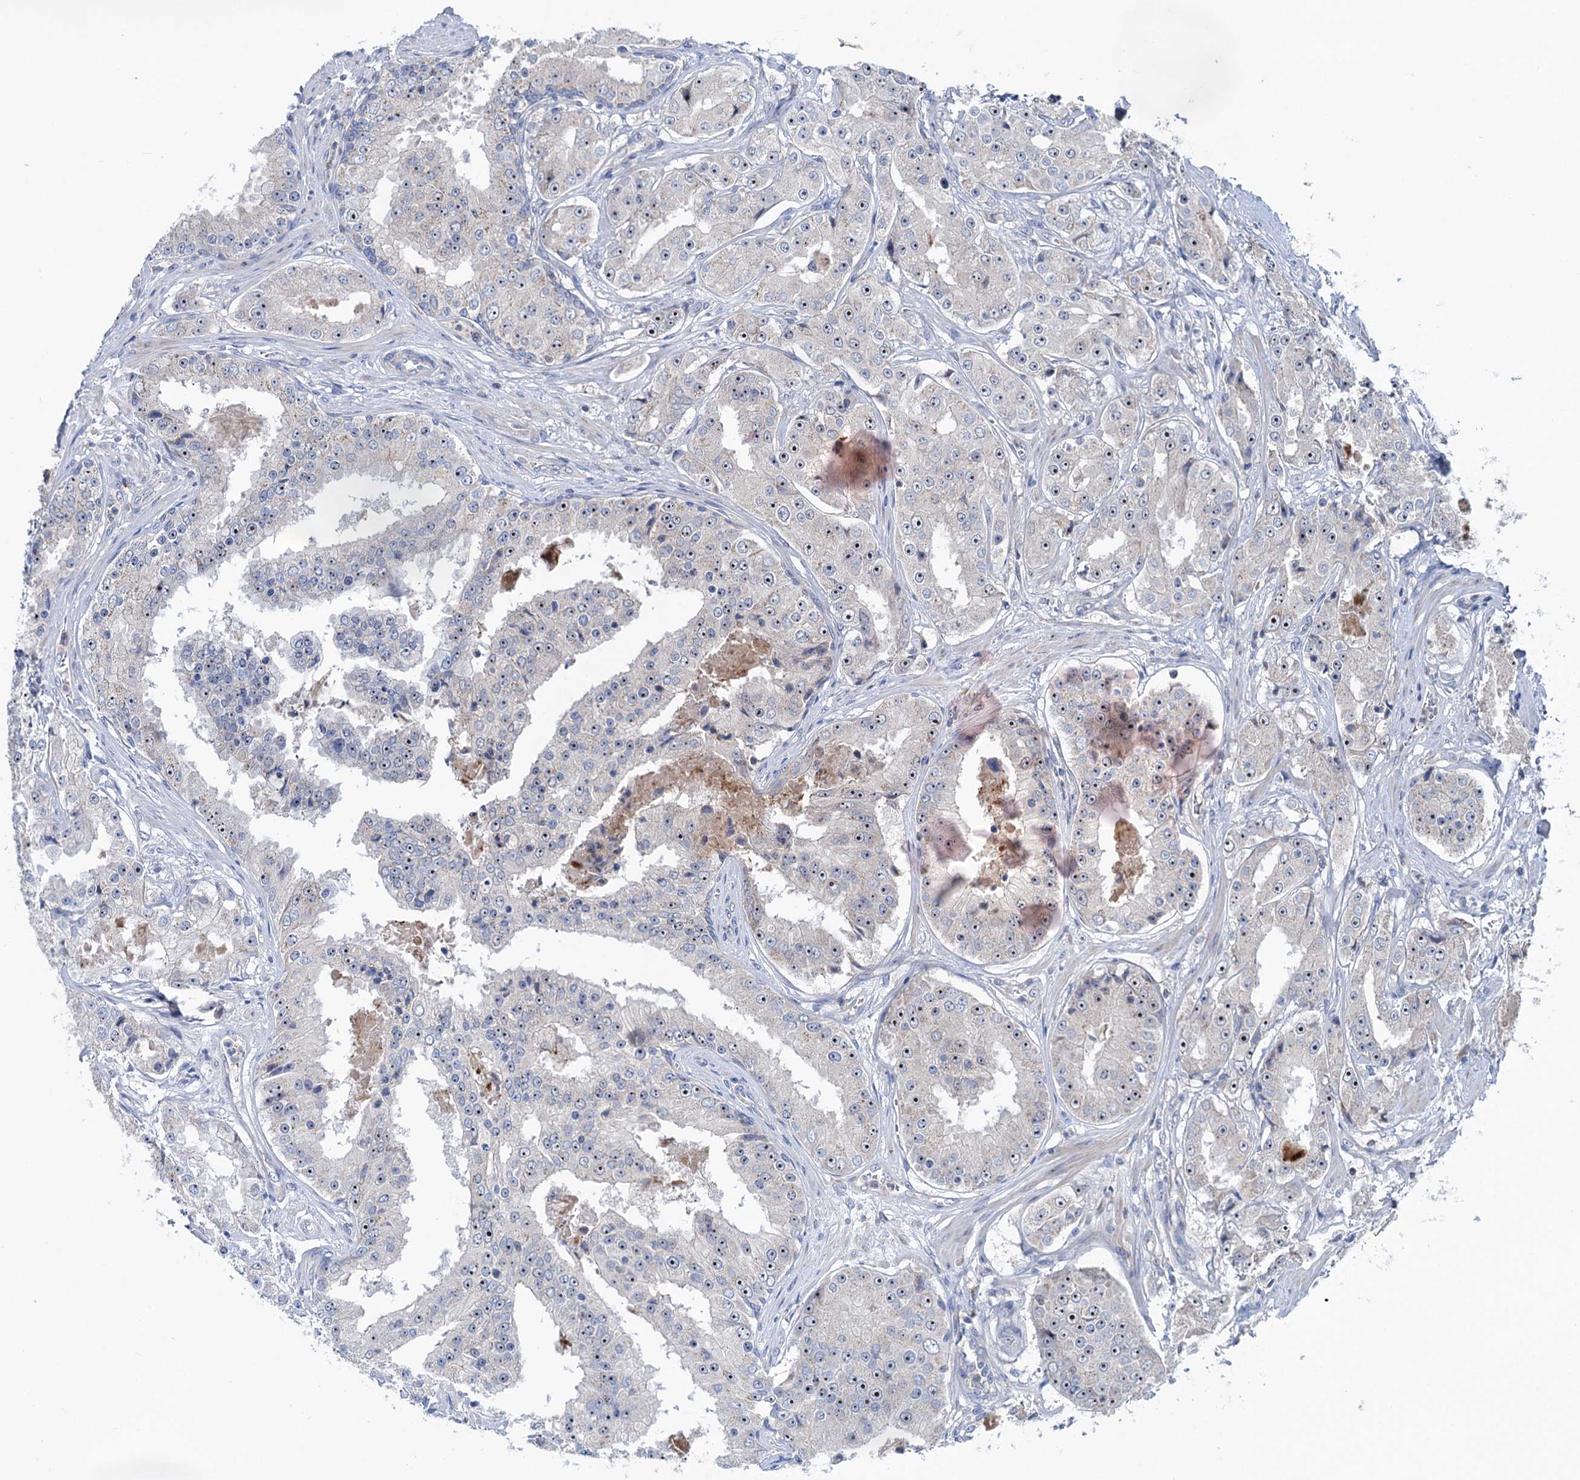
{"staining": {"intensity": "moderate", "quantity": "25%-75%", "location": "nuclear"}, "tissue": "prostate cancer", "cell_type": "Tumor cells", "image_type": "cancer", "snomed": [{"axis": "morphology", "description": "Adenocarcinoma, High grade"}, {"axis": "topography", "description": "Prostate"}], "caption": "Protein expression by immunohistochemistry shows moderate nuclear expression in about 25%-75% of tumor cells in high-grade adenocarcinoma (prostate).", "gene": "HTR3B", "patient": {"sex": "male", "age": 73}}